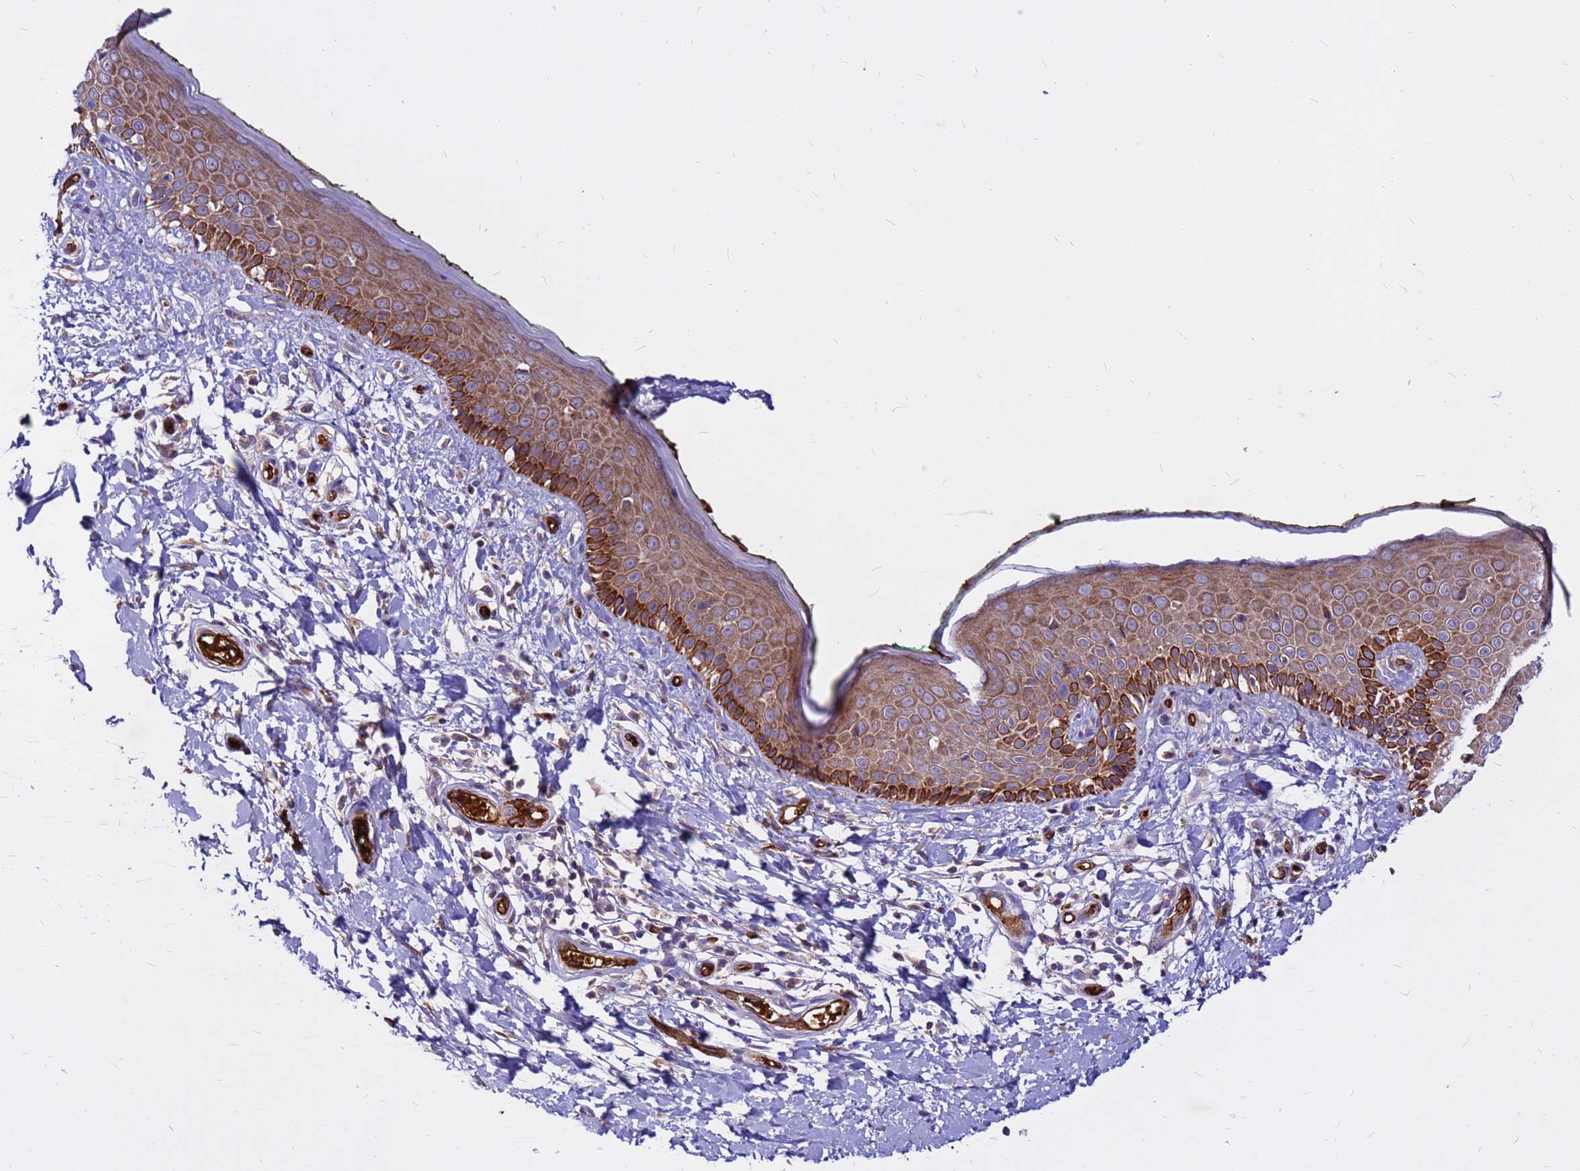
{"staining": {"intensity": "negative", "quantity": "none", "location": "none"}, "tissue": "skin", "cell_type": "Fibroblasts", "image_type": "normal", "snomed": [{"axis": "morphology", "description": "Normal tissue, NOS"}, {"axis": "morphology", "description": "Malignant melanoma, NOS"}, {"axis": "topography", "description": "Skin"}], "caption": "The immunohistochemistry (IHC) histopathology image has no significant staining in fibroblasts of skin.", "gene": "ZNF669", "patient": {"sex": "male", "age": 62}}